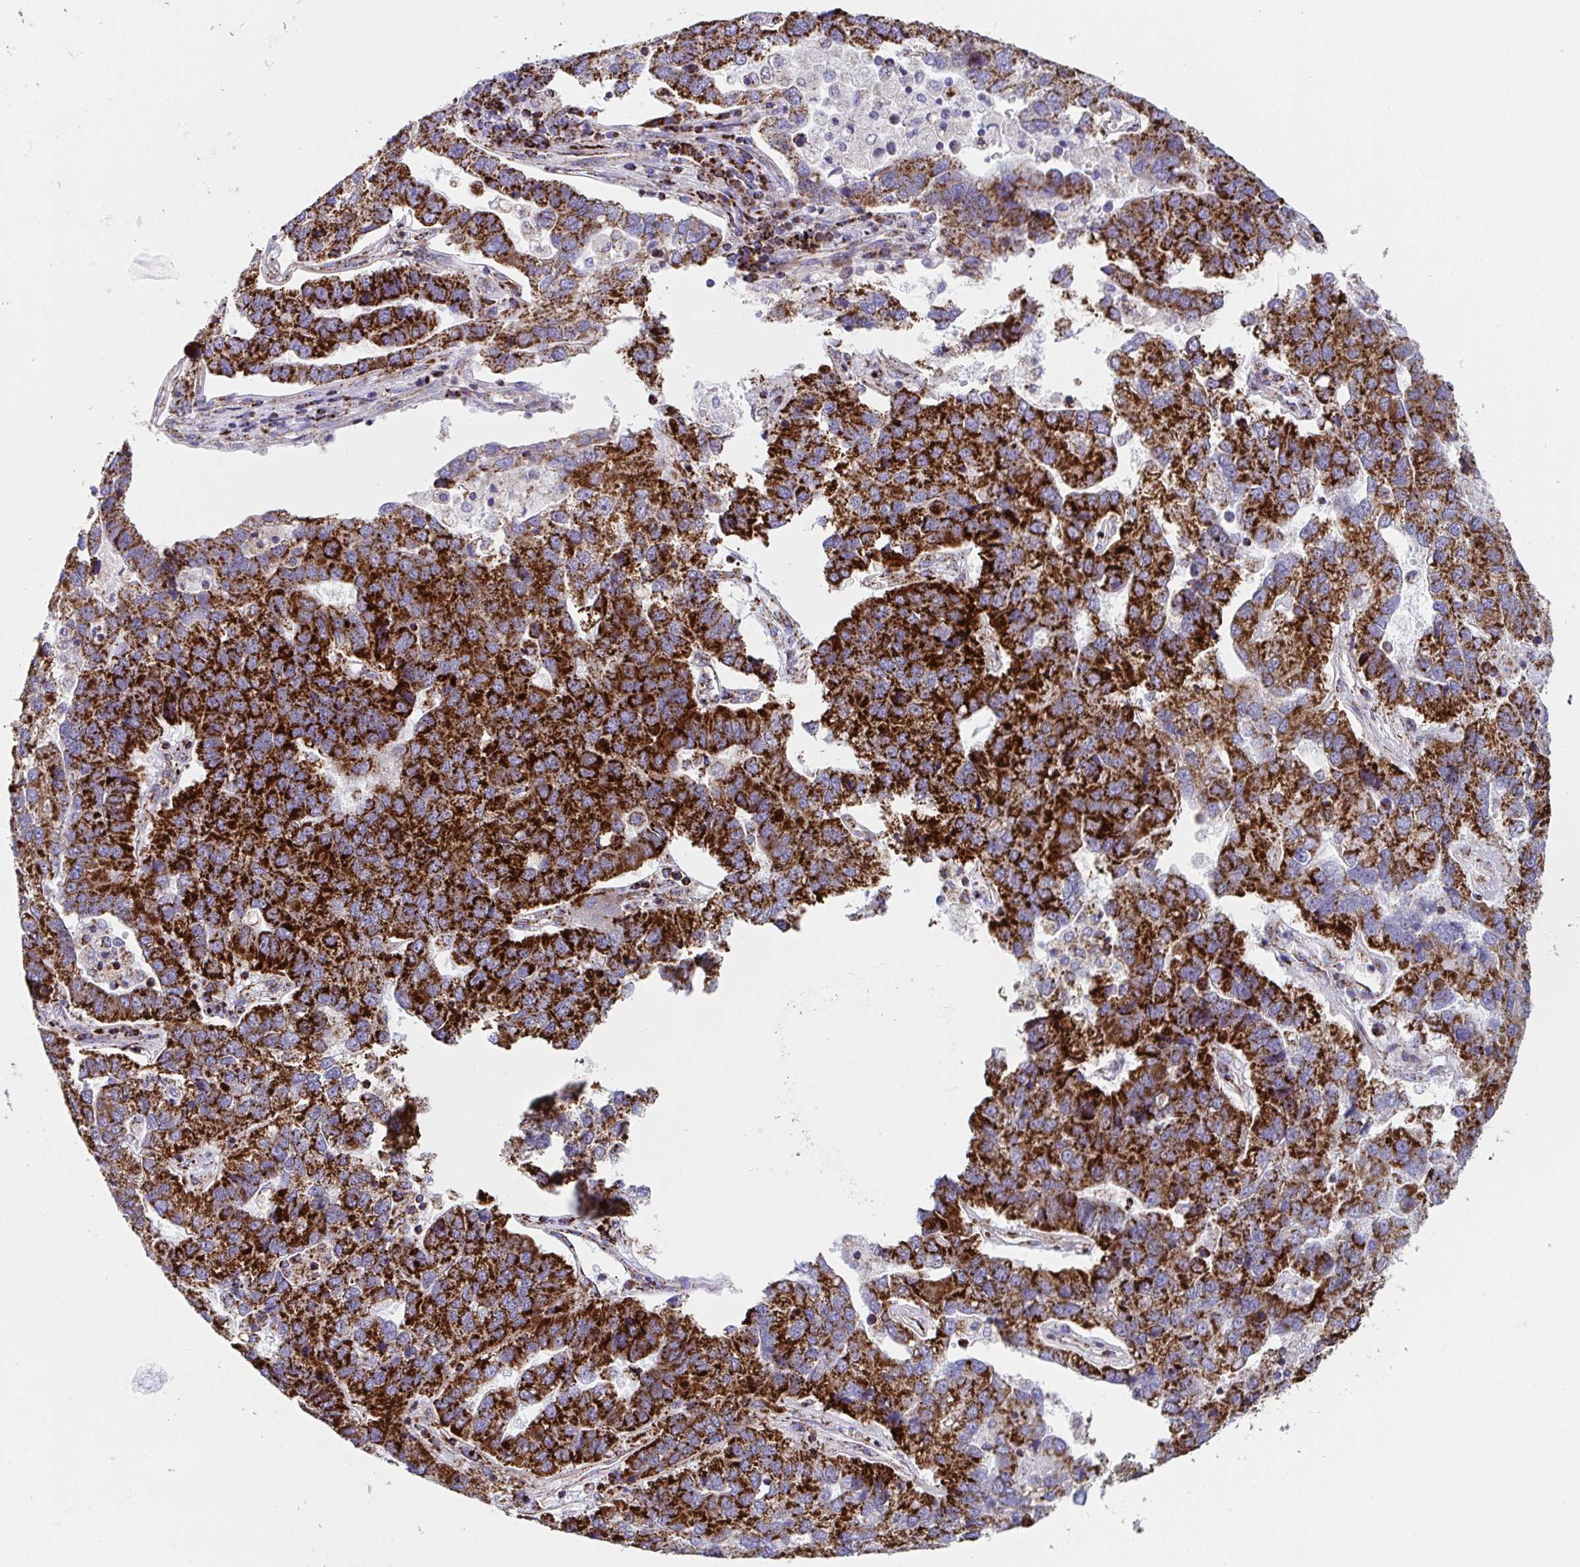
{"staining": {"intensity": "strong", "quantity": ">75%", "location": "cytoplasmic/membranous"}, "tissue": "pancreatic cancer", "cell_type": "Tumor cells", "image_type": "cancer", "snomed": [{"axis": "morphology", "description": "Adenocarcinoma, NOS"}, {"axis": "topography", "description": "Pancreas"}], "caption": "This is an image of immunohistochemistry (IHC) staining of adenocarcinoma (pancreatic), which shows strong positivity in the cytoplasmic/membranous of tumor cells.", "gene": "ATP5MJ", "patient": {"sex": "female", "age": 61}}